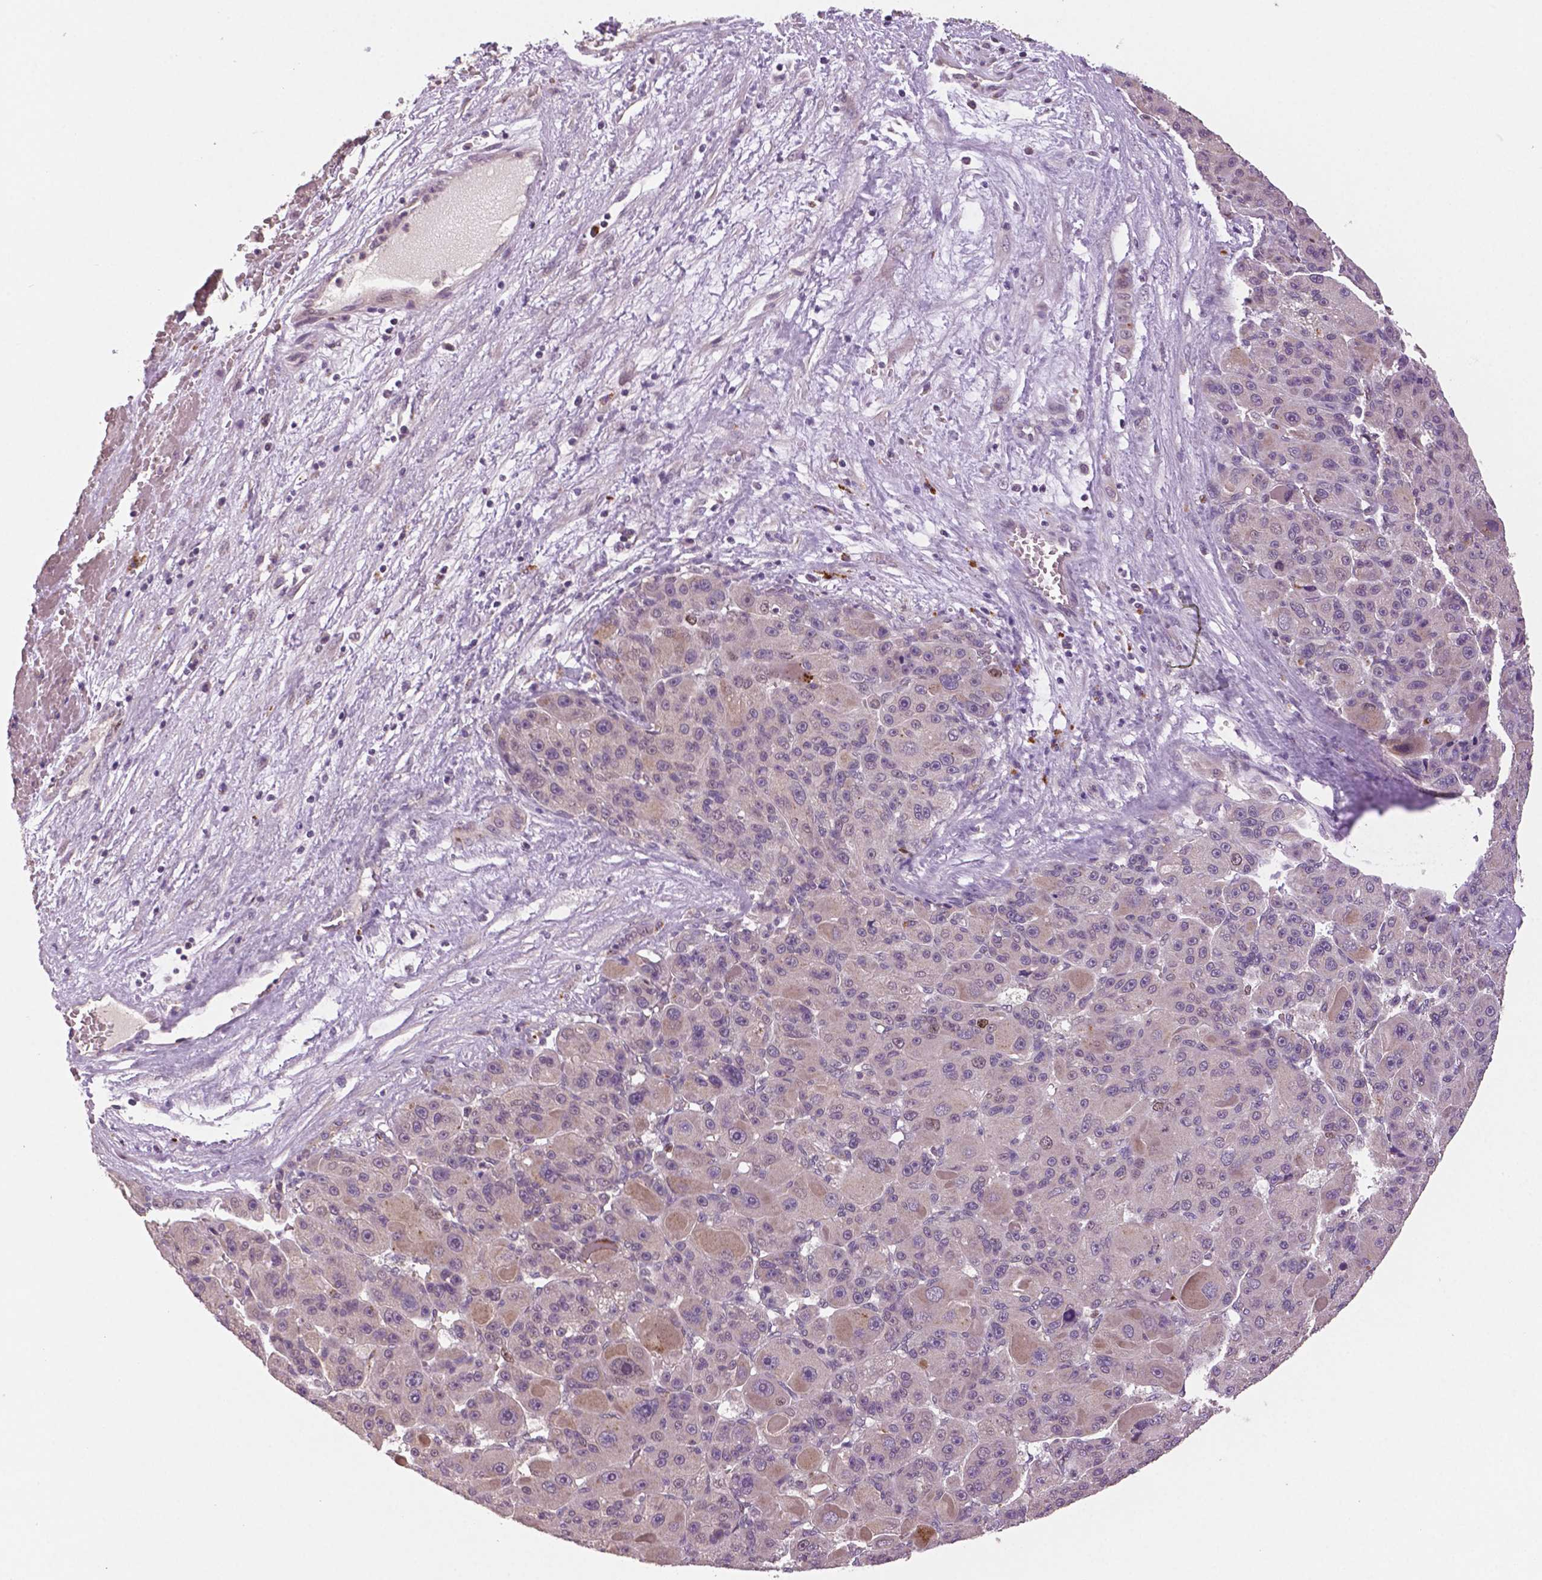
{"staining": {"intensity": "weak", "quantity": "<25%", "location": "nuclear"}, "tissue": "liver cancer", "cell_type": "Tumor cells", "image_type": "cancer", "snomed": [{"axis": "morphology", "description": "Carcinoma, Hepatocellular, NOS"}, {"axis": "topography", "description": "Liver"}], "caption": "Immunohistochemistry of liver cancer reveals no staining in tumor cells. The staining is performed using DAB brown chromogen with nuclei counter-stained in using hematoxylin.", "gene": "MKI67", "patient": {"sex": "male", "age": 76}}